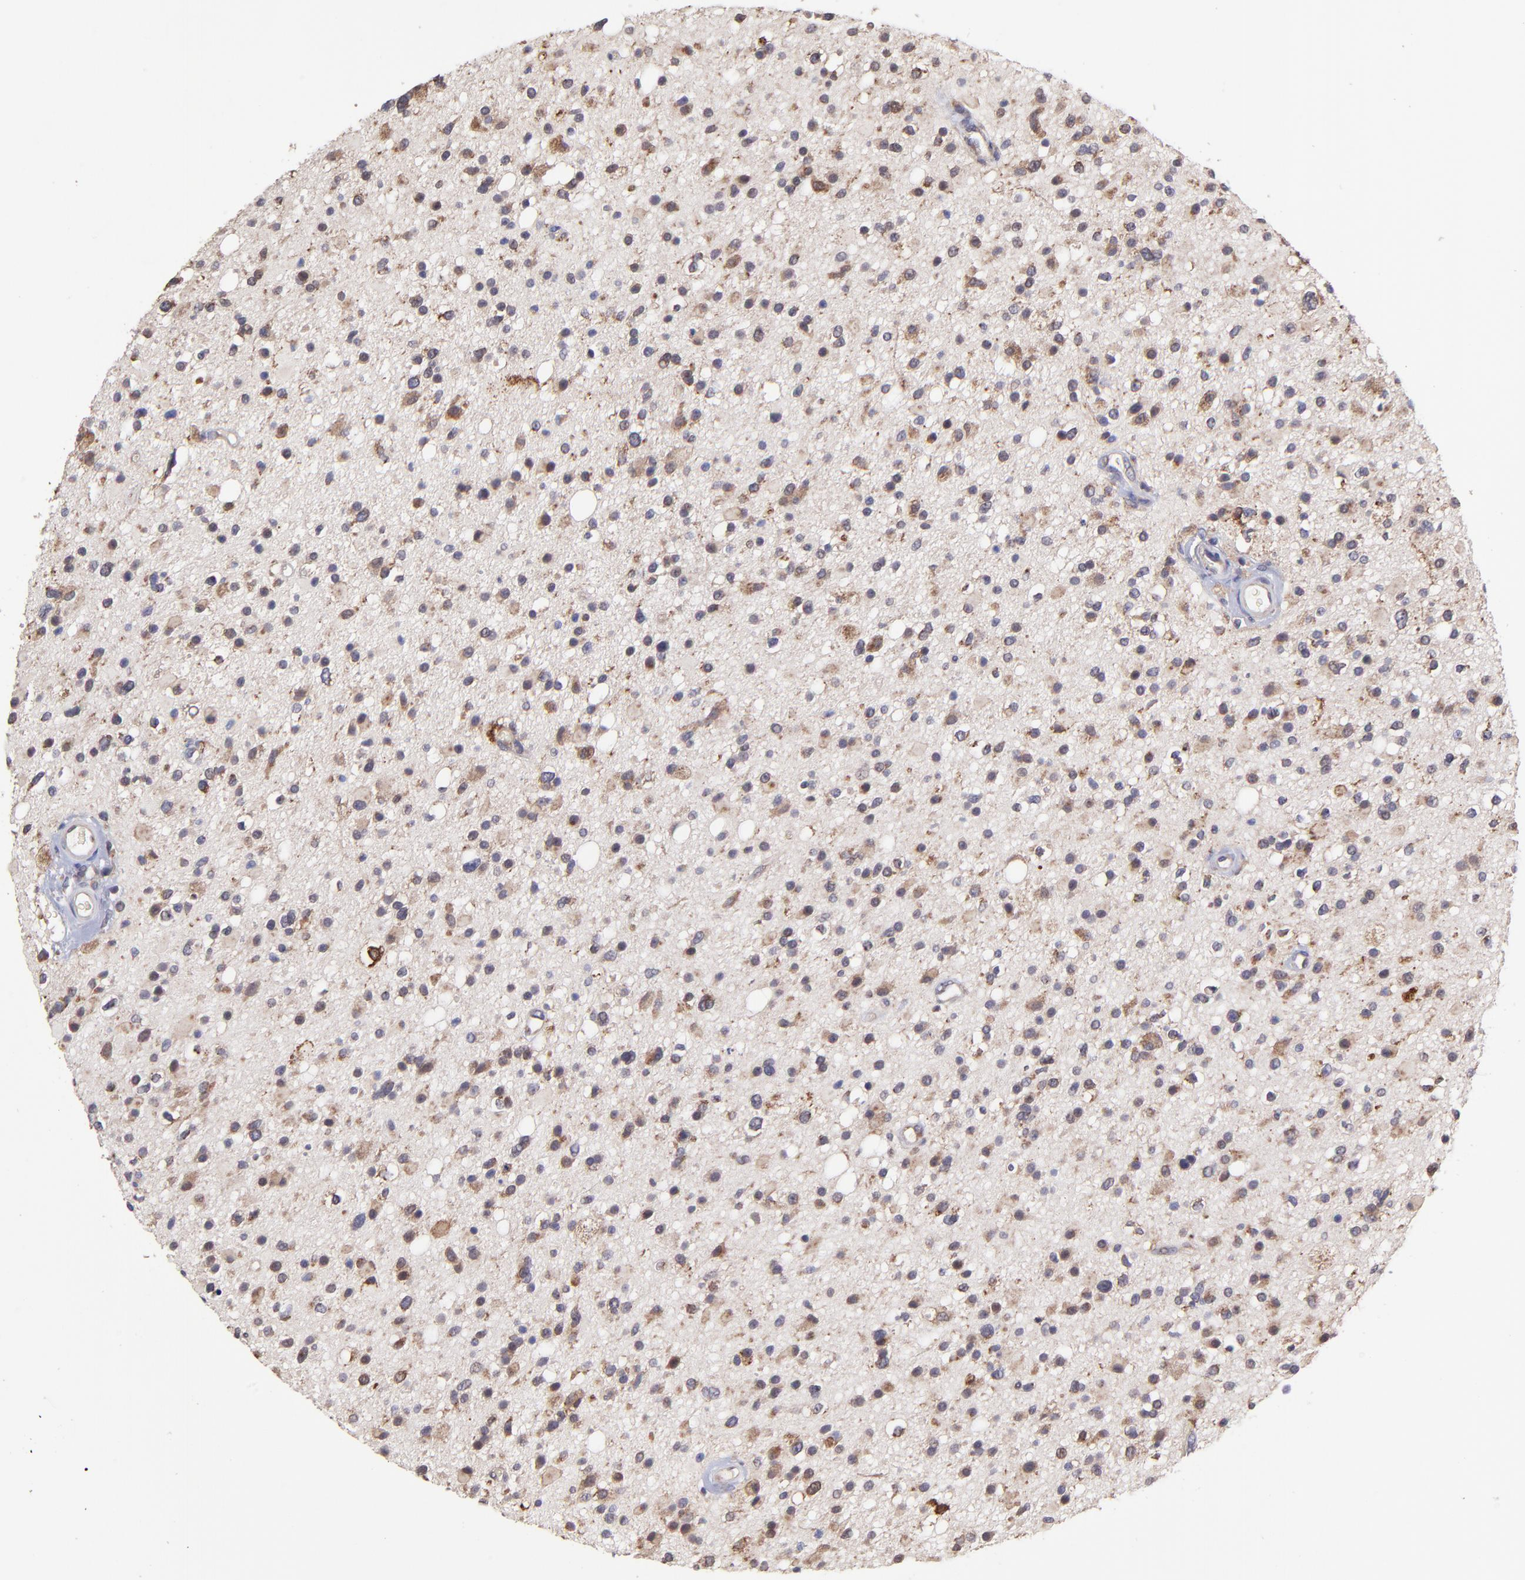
{"staining": {"intensity": "moderate", "quantity": "25%-75%", "location": "cytoplasmic/membranous"}, "tissue": "glioma", "cell_type": "Tumor cells", "image_type": "cancer", "snomed": [{"axis": "morphology", "description": "Glioma, malignant, High grade"}, {"axis": "topography", "description": "Brain"}], "caption": "Brown immunohistochemical staining in human glioma shows moderate cytoplasmic/membranous expression in approximately 25%-75% of tumor cells.", "gene": "NSF", "patient": {"sex": "male", "age": 33}}